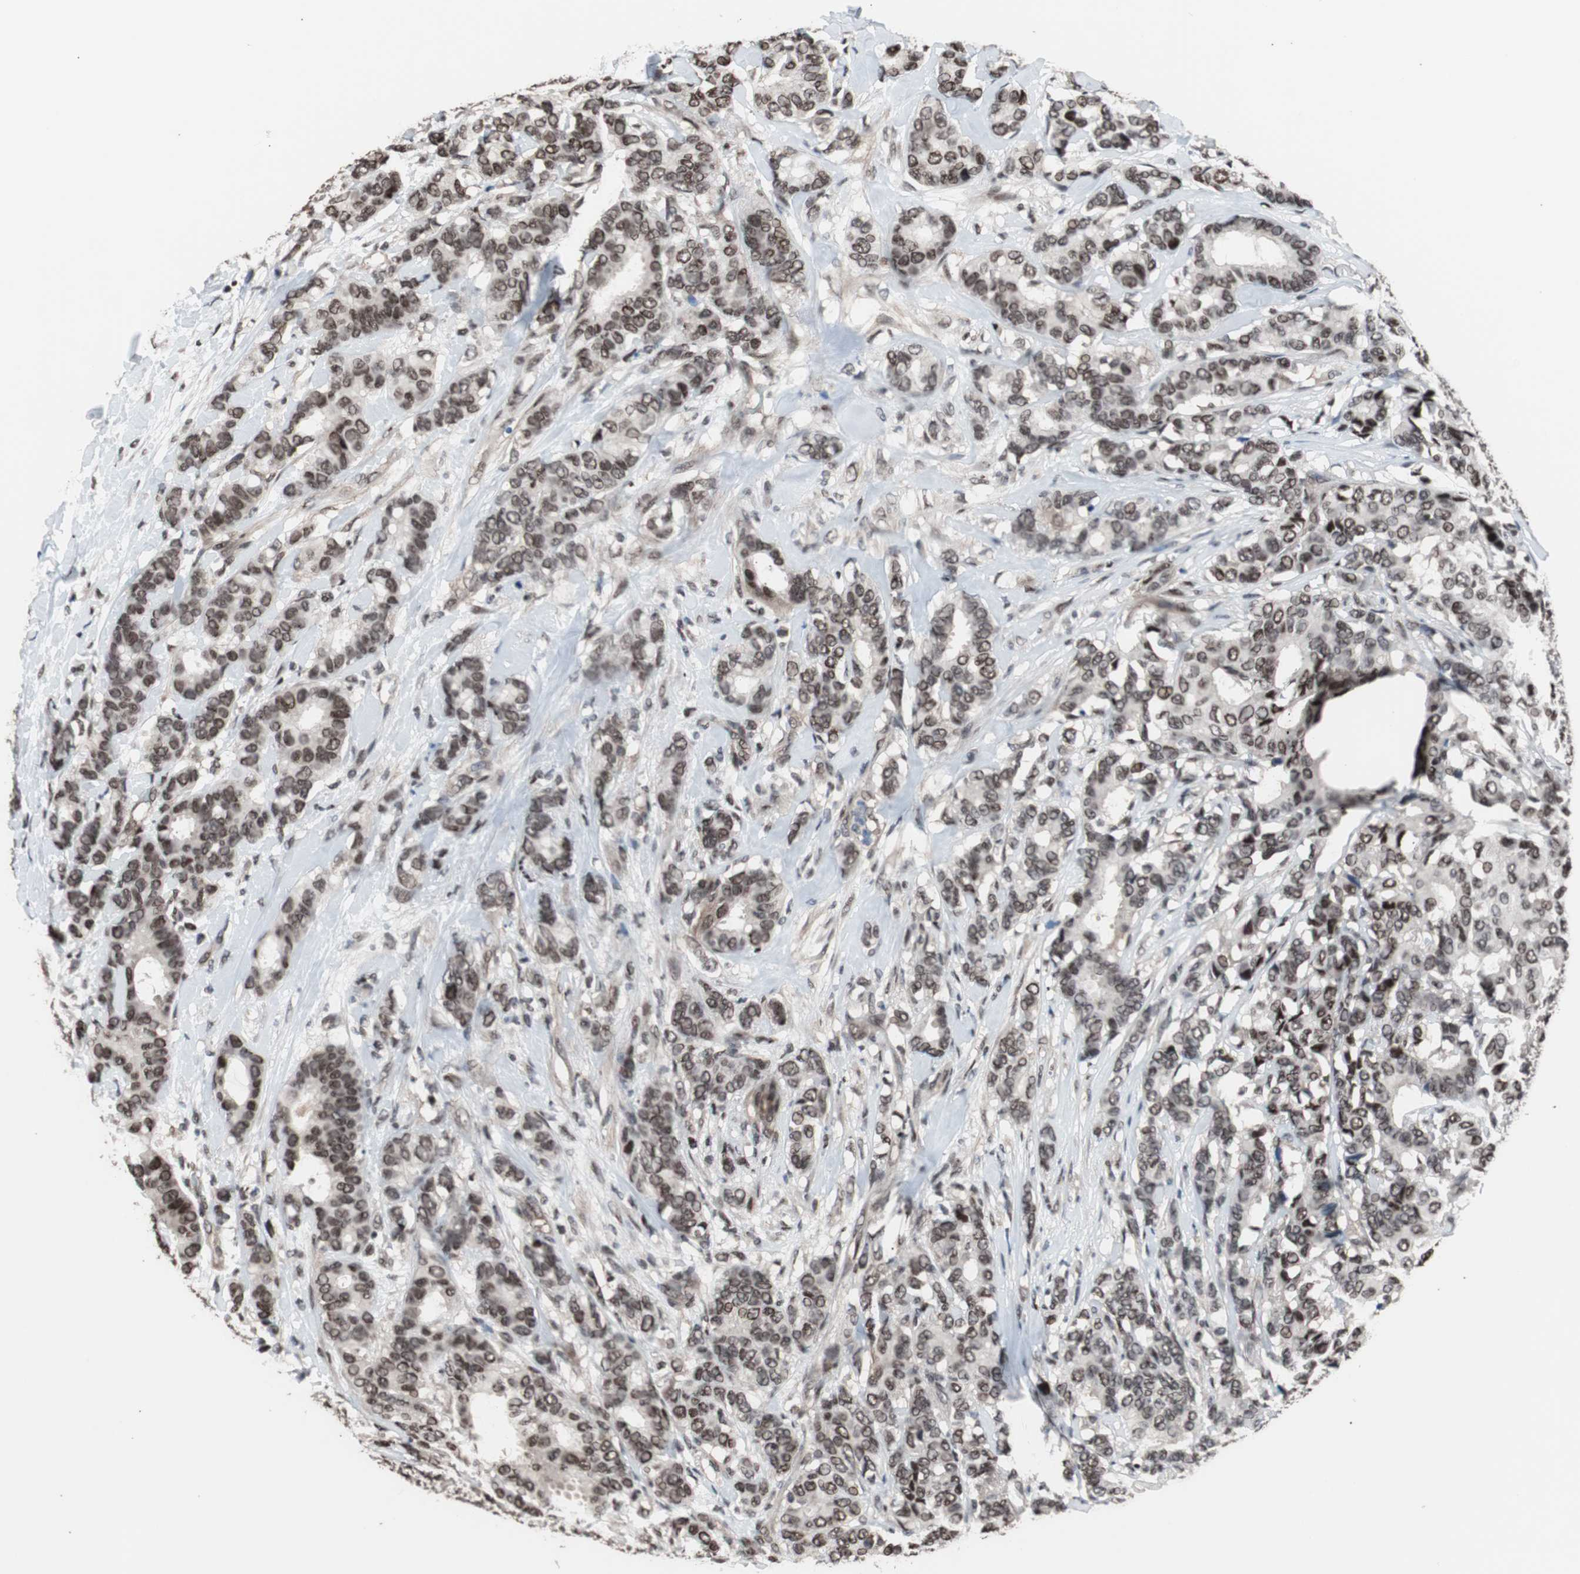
{"staining": {"intensity": "moderate", "quantity": ">75%", "location": "nuclear"}, "tissue": "breast cancer", "cell_type": "Tumor cells", "image_type": "cancer", "snomed": [{"axis": "morphology", "description": "Duct carcinoma"}, {"axis": "topography", "description": "Breast"}], "caption": "There is medium levels of moderate nuclear staining in tumor cells of invasive ductal carcinoma (breast), as demonstrated by immunohistochemical staining (brown color).", "gene": "POGZ", "patient": {"sex": "female", "age": 87}}